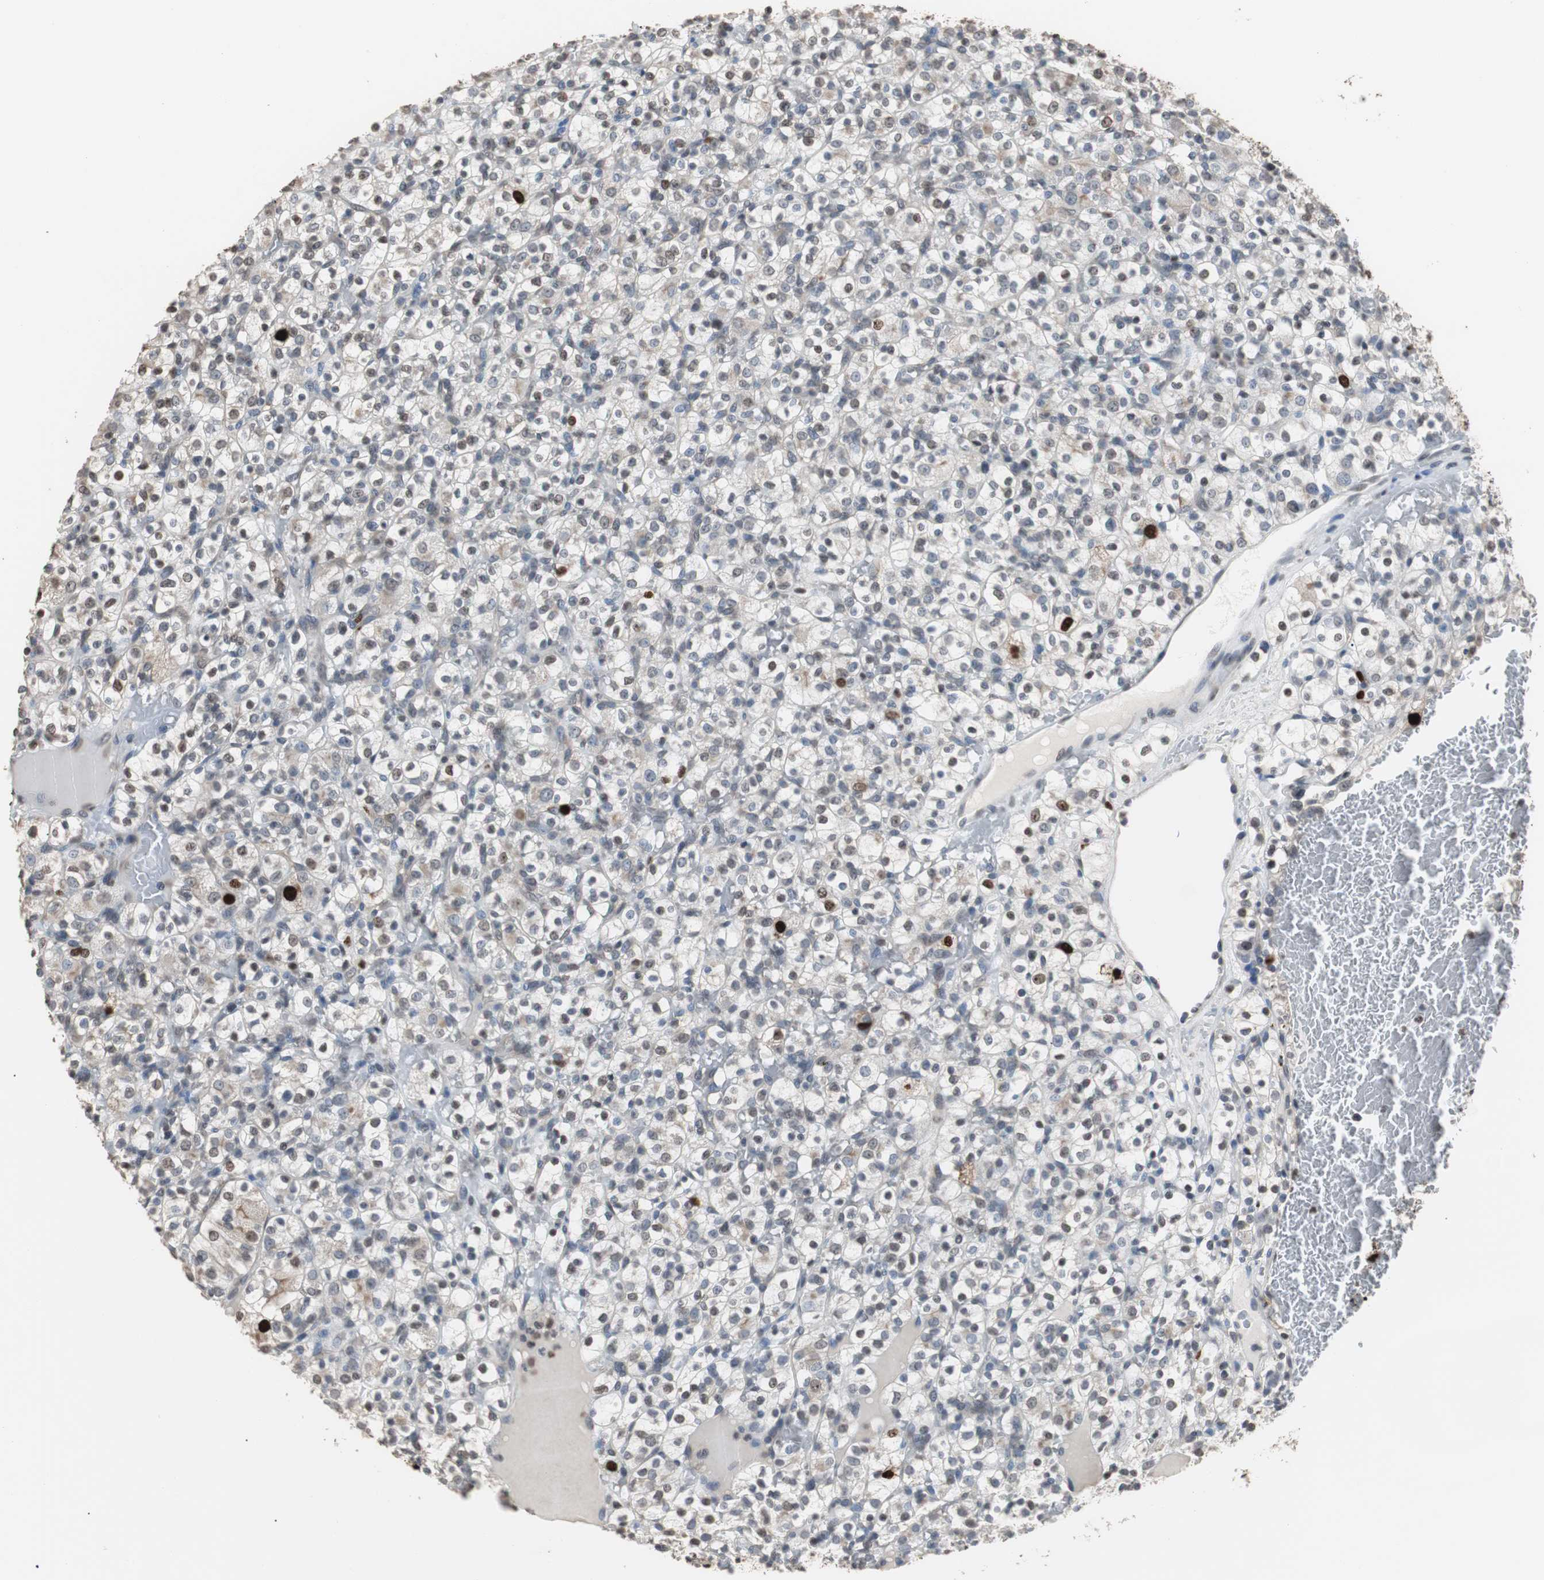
{"staining": {"intensity": "strong", "quantity": "<25%", "location": "cytoplasmic/membranous,nuclear"}, "tissue": "renal cancer", "cell_type": "Tumor cells", "image_type": "cancer", "snomed": [{"axis": "morphology", "description": "Normal tissue, NOS"}, {"axis": "morphology", "description": "Adenocarcinoma, NOS"}, {"axis": "topography", "description": "Kidney"}], "caption": "Immunohistochemical staining of human renal adenocarcinoma exhibits medium levels of strong cytoplasmic/membranous and nuclear positivity in approximately <25% of tumor cells. Nuclei are stained in blue.", "gene": "TOP2A", "patient": {"sex": "female", "age": 72}}